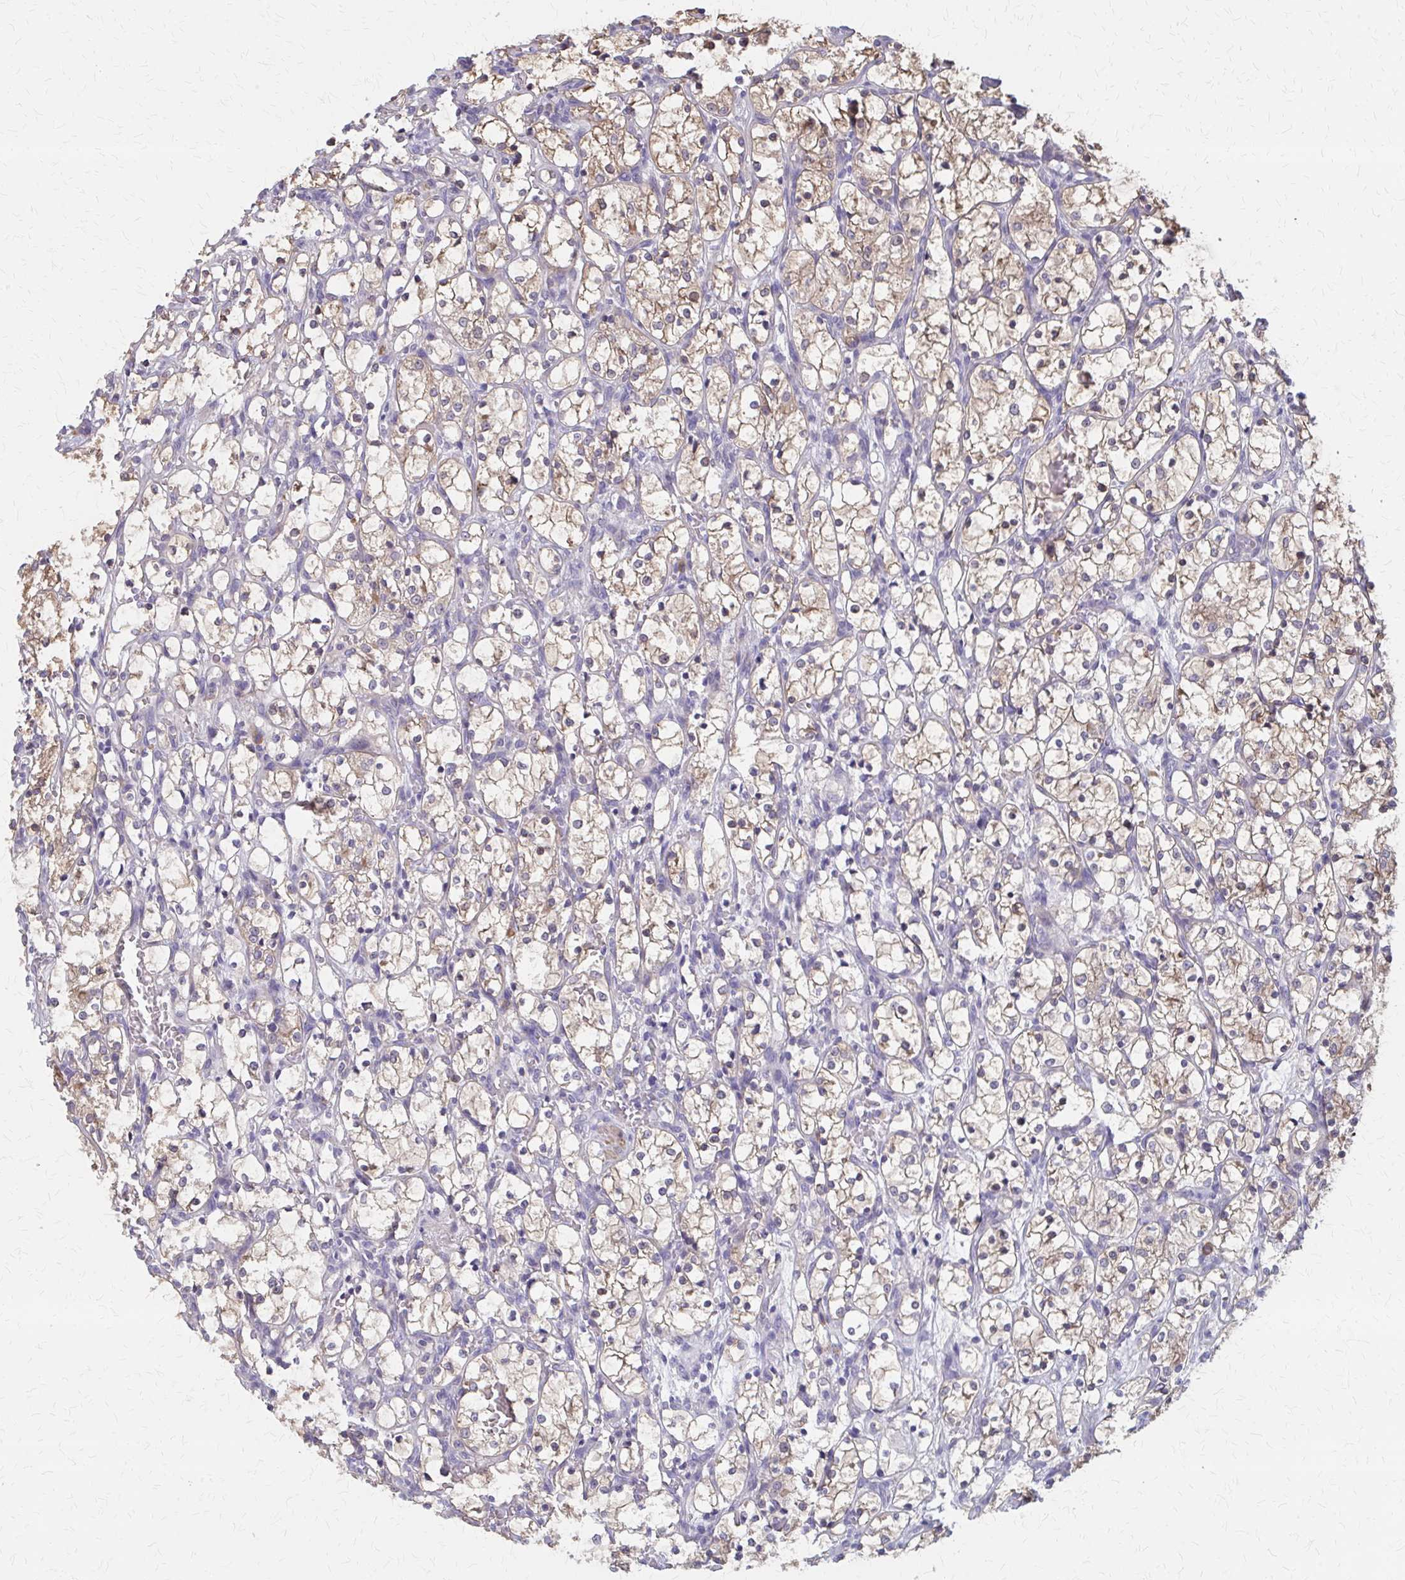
{"staining": {"intensity": "weak", "quantity": ">75%", "location": "cytoplasmic/membranous"}, "tissue": "renal cancer", "cell_type": "Tumor cells", "image_type": "cancer", "snomed": [{"axis": "morphology", "description": "Adenocarcinoma, NOS"}, {"axis": "topography", "description": "Kidney"}], "caption": "Immunohistochemical staining of renal cancer (adenocarcinoma) reveals weak cytoplasmic/membranous protein expression in about >75% of tumor cells. (DAB (3,3'-diaminobenzidine) IHC with brightfield microscopy, high magnification).", "gene": "IFI44L", "patient": {"sex": "female", "age": 69}}